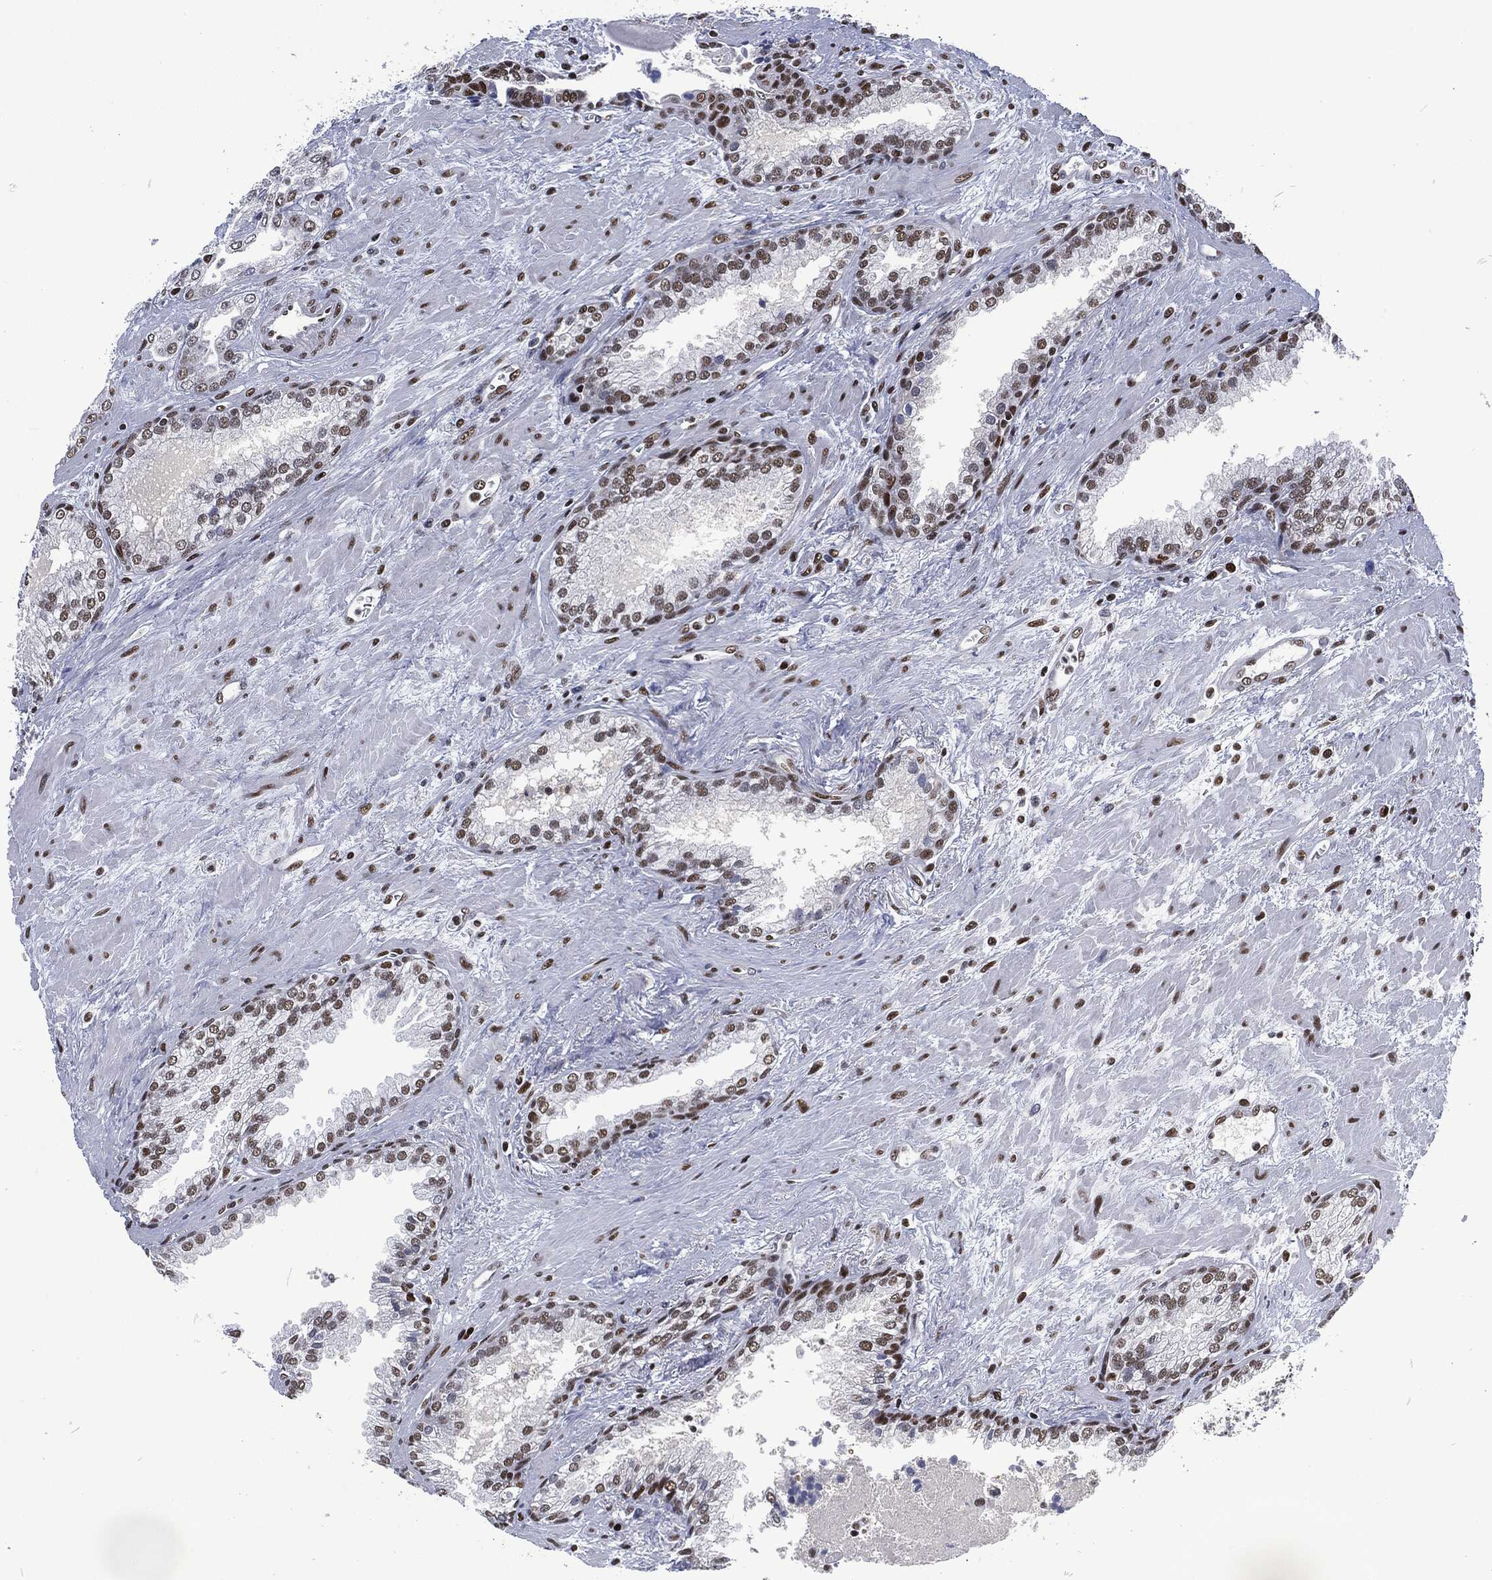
{"staining": {"intensity": "strong", "quantity": "<25%", "location": "nuclear"}, "tissue": "prostate cancer", "cell_type": "Tumor cells", "image_type": "cancer", "snomed": [{"axis": "morphology", "description": "Adenocarcinoma, Medium grade"}, {"axis": "topography", "description": "Prostate"}], "caption": "Immunohistochemistry (DAB) staining of human prostate medium-grade adenocarcinoma shows strong nuclear protein staining in about <25% of tumor cells.", "gene": "DCPS", "patient": {"sex": "male", "age": 71}}